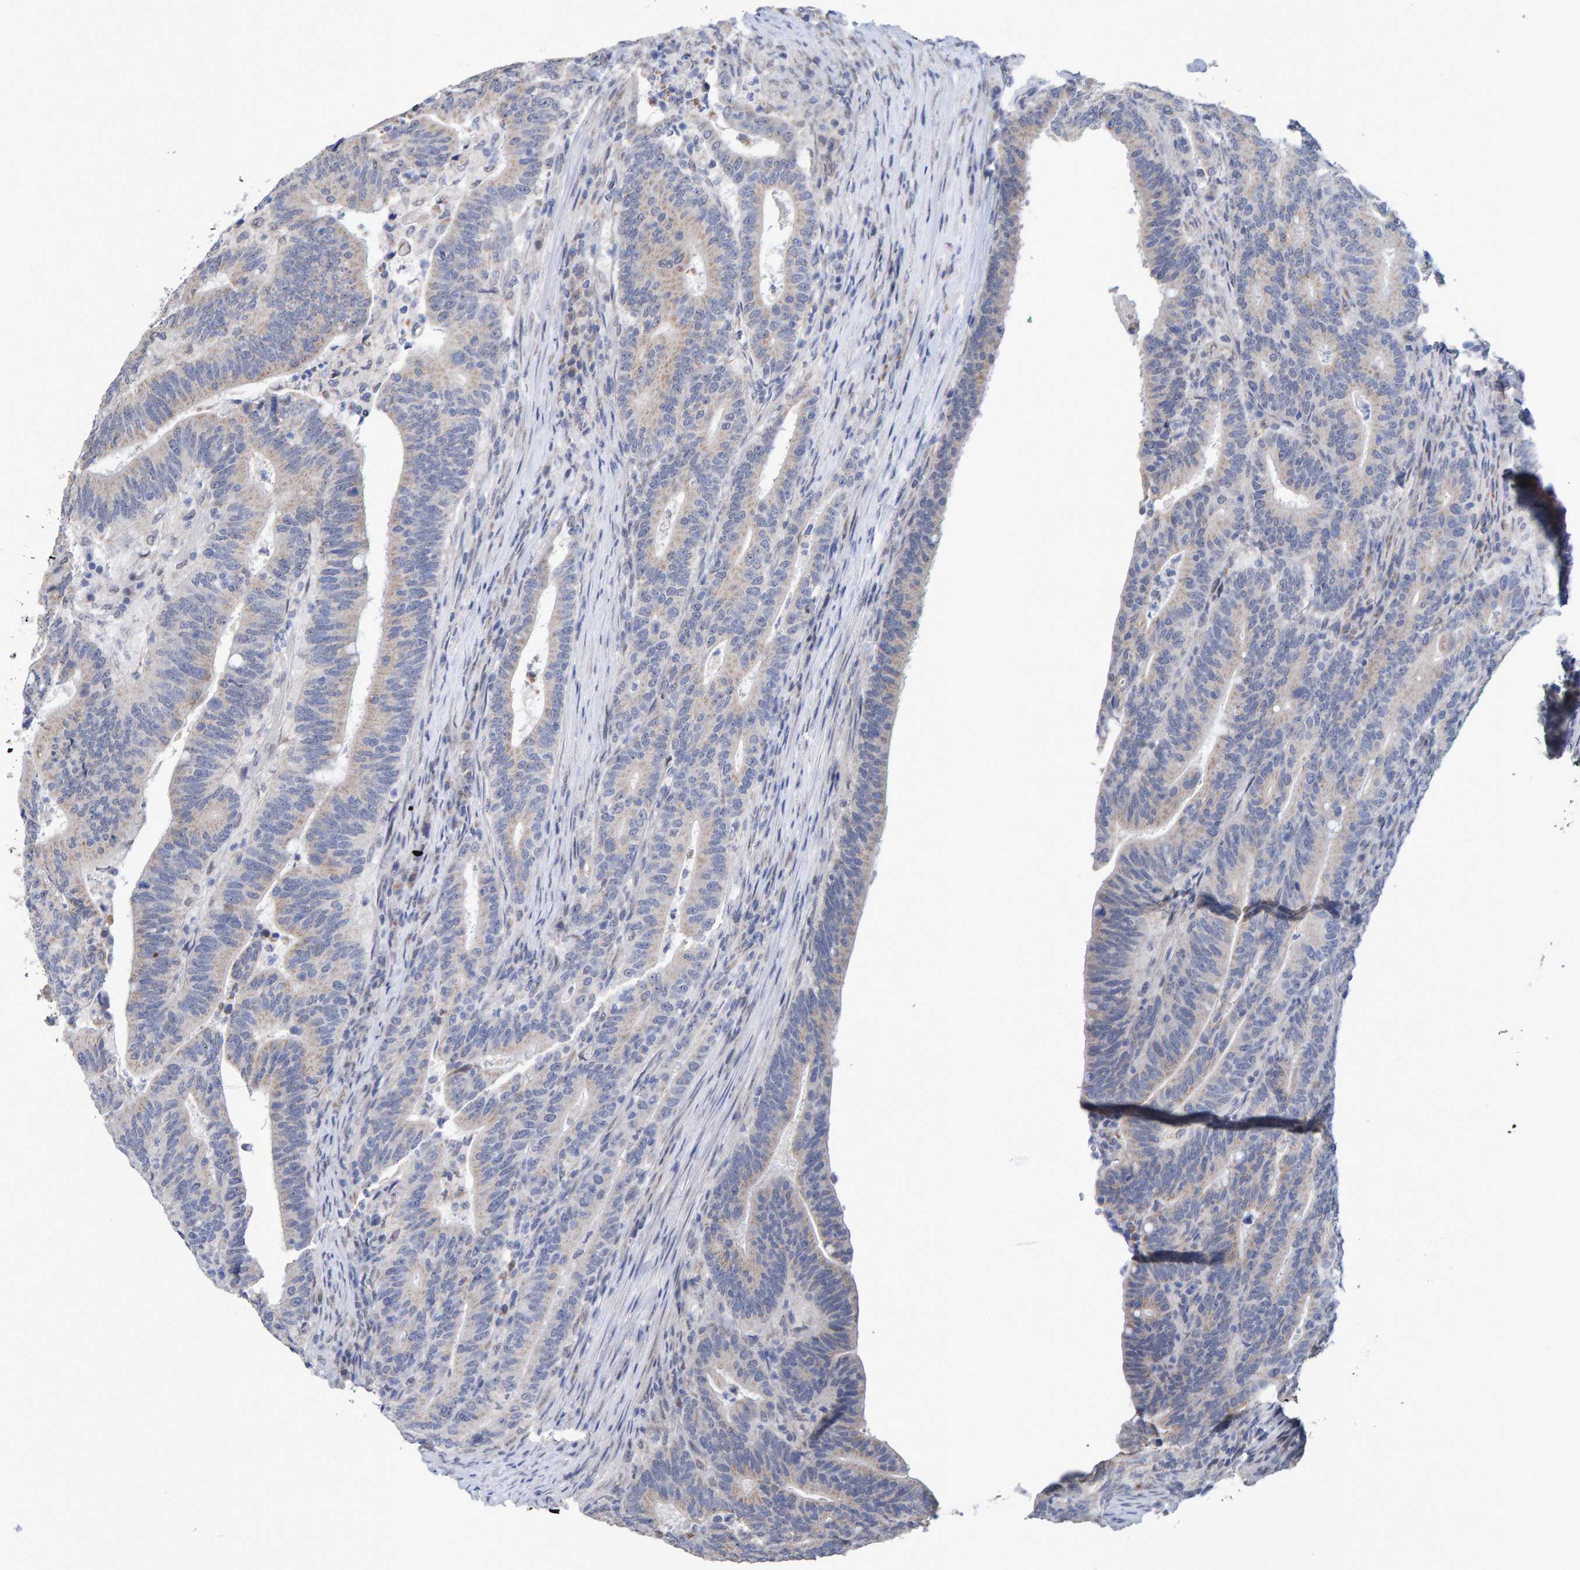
{"staining": {"intensity": "negative", "quantity": "none", "location": "none"}, "tissue": "colorectal cancer", "cell_type": "Tumor cells", "image_type": "cancer", "snomed": [{"axis": "morphology", "description": "Adenocarcinoma, NOS"}, {"axis": "topography", "description": "Colon"}], "caption": "Tumor cells are negative for brown protein staining in colorectal cancer. (DAB (3,3'-diaminobenzidine) immunohistochemistry (IHC), high magnification).", "gene": "USP43", "patient": {"sex": "female", "age": 66}}